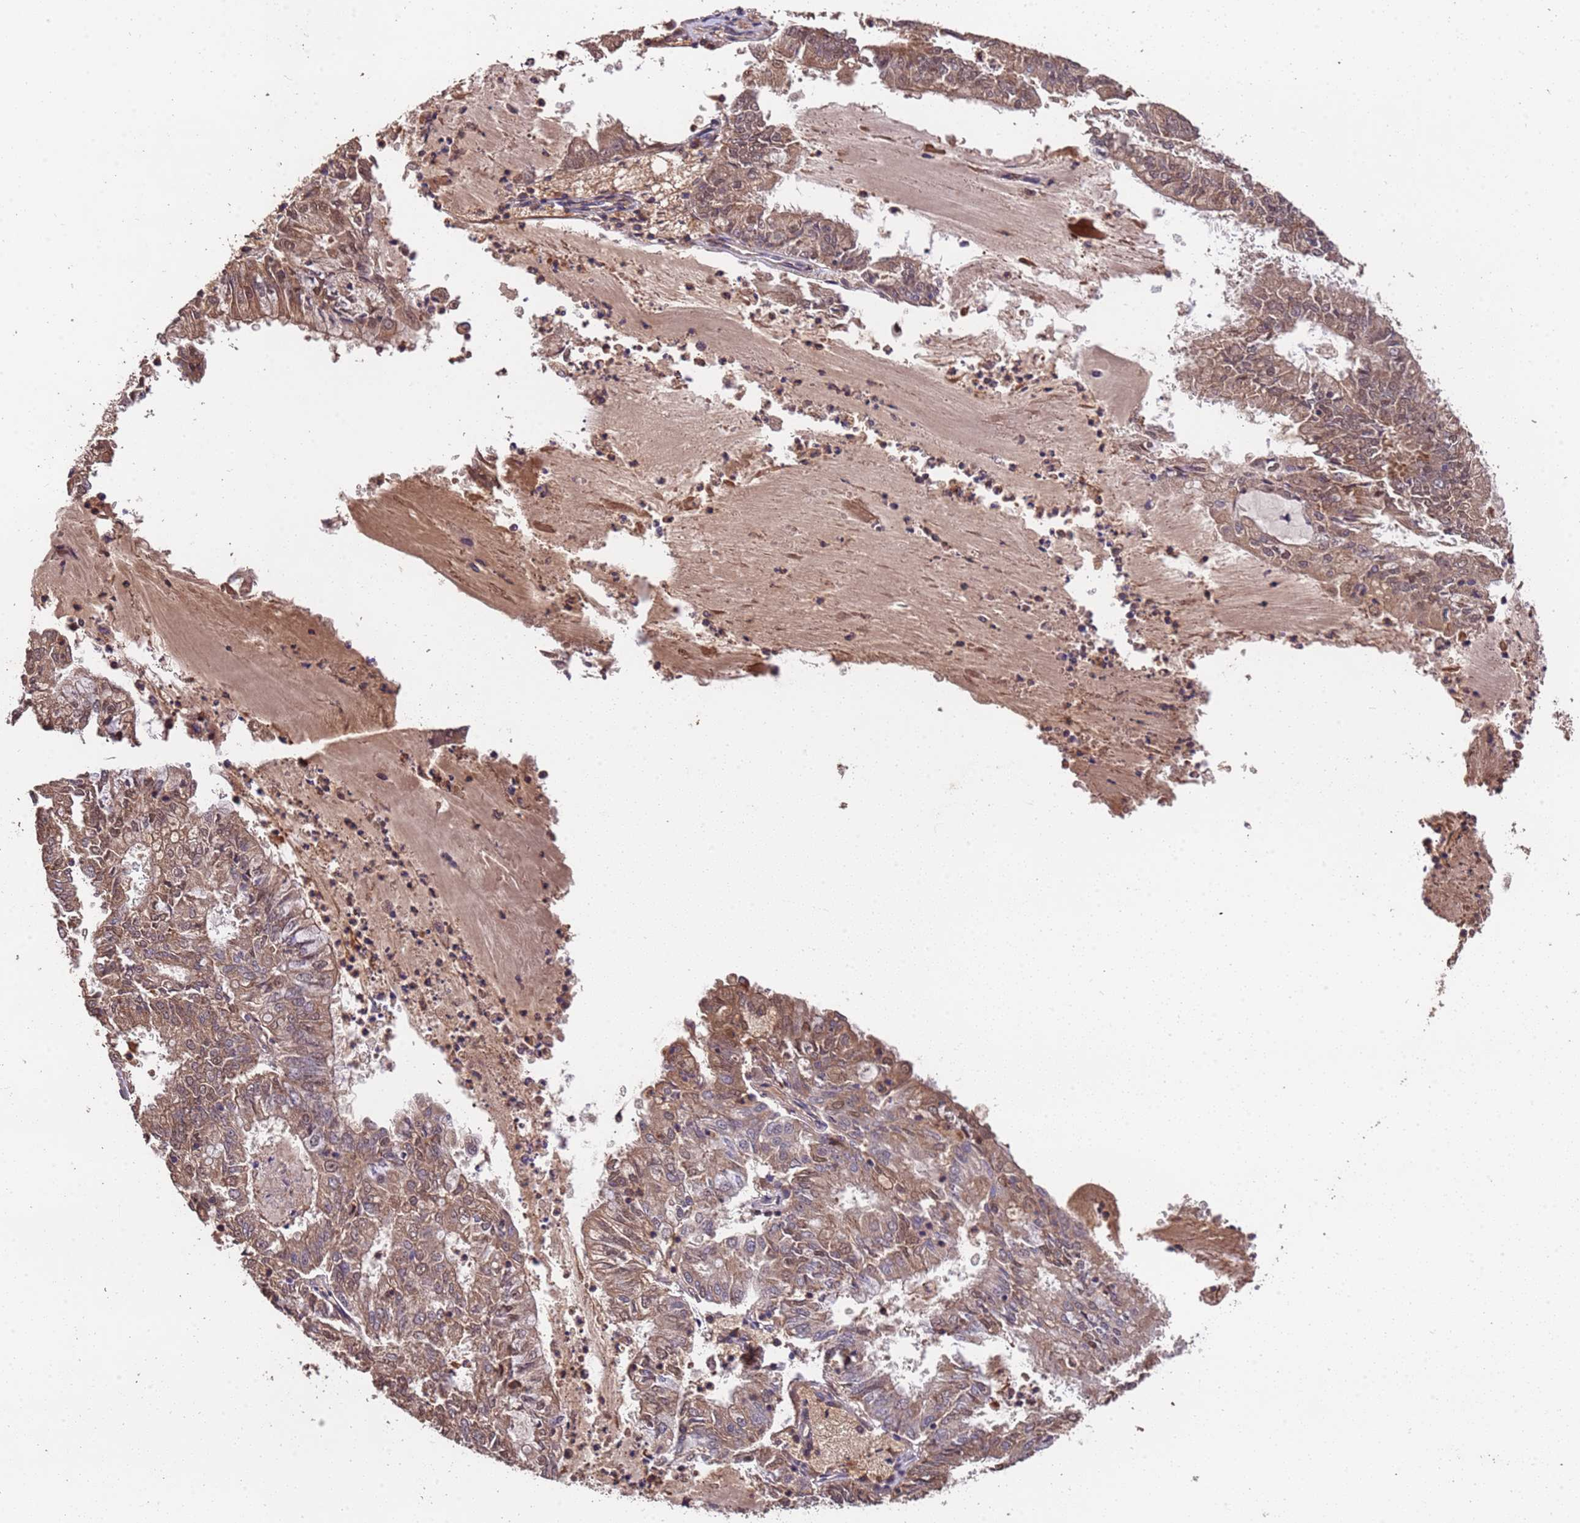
{"staining": {"intensity": "moderate", "quantity": "25%-75%", "location": "cytoplasmic/membranous"}, "tissue": "endometrial cancer", "cell_type": "Tumor cells", "image_type": "cancer", "snomed": [{"axis": "morphology", "description": "Adenocarcinoma, NOS"}, {"axis": "topography", "description": "Endometrium"}], "caption": "Adenocarcinoma (endometrial) was stained to show a protein in brown. There is medium levels of moderate cytoplasmic/membranous staining in approximately 25%-75% of tumor cells.", "gene": "CCDC184", "patient": {"sex": "female", "age": 57}}